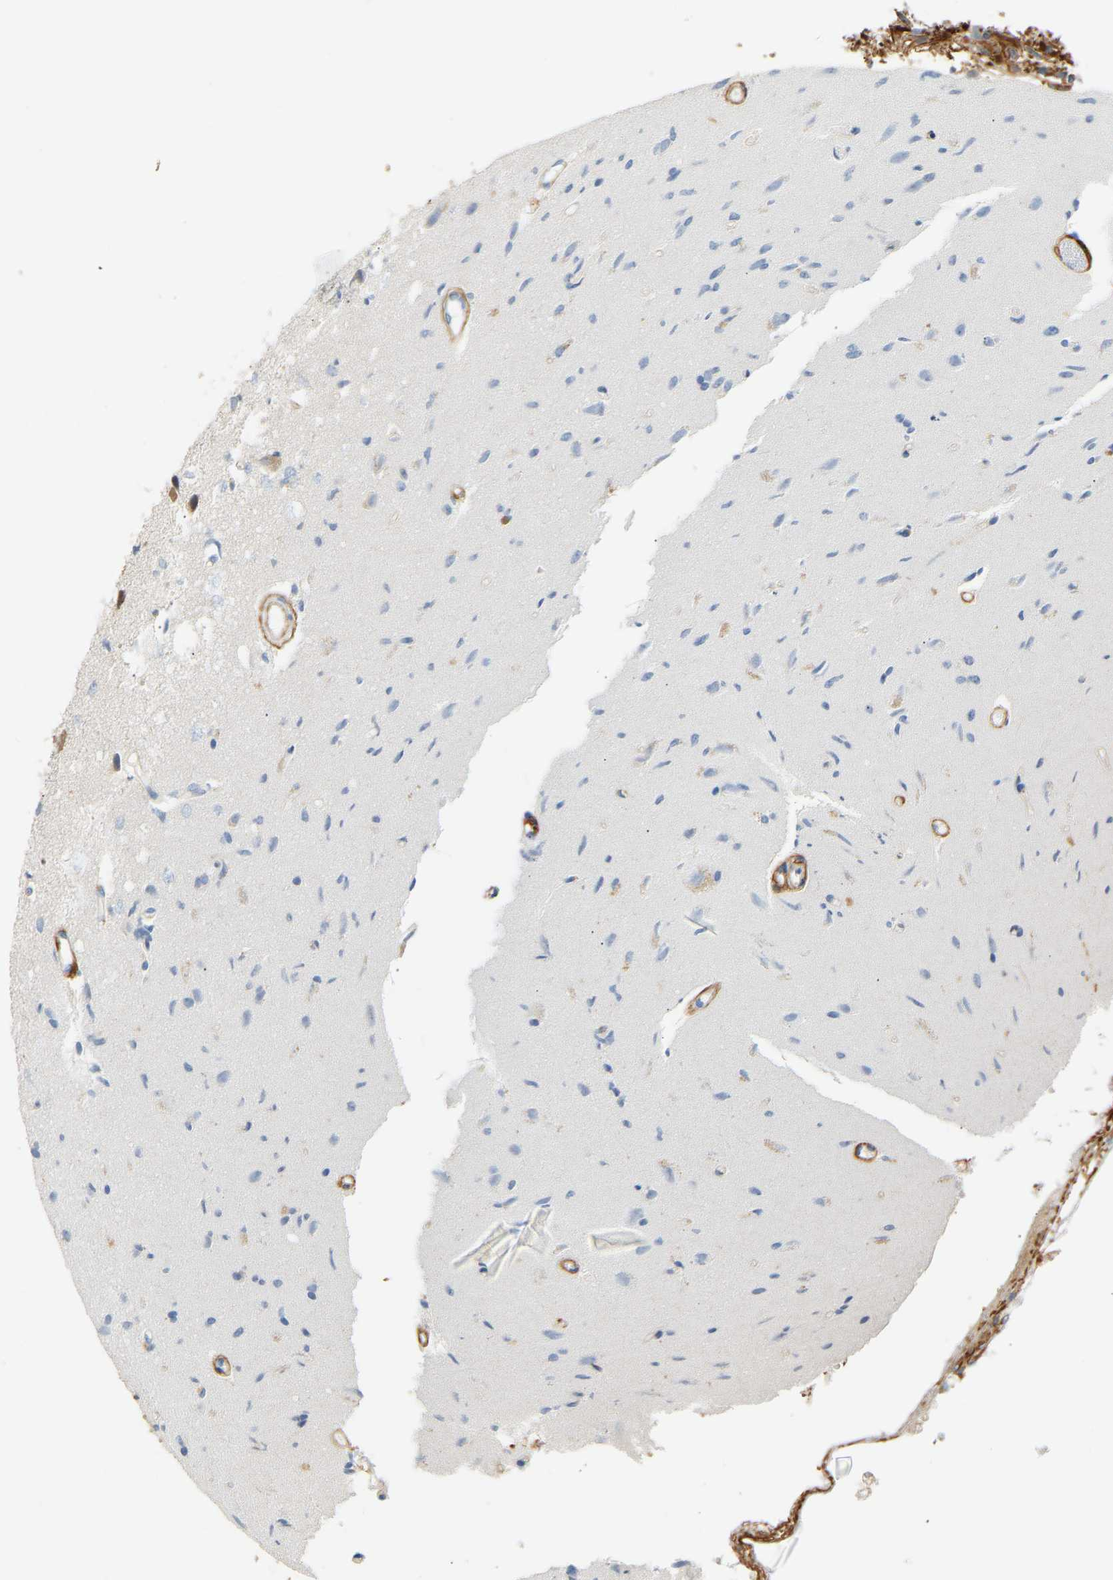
{"staining": {"intensity": "weak", "quantity": ">75%", "location": "cytoplasmic/membranous"}, "tissue": "glioma", "cell_type": "Tumor cells", "image_type": "cancer", "snomed": [{"axis": "morphology", "description": "Glioma, malignant, High grade"}, {"axis": "topography", "description": "Brain"}], "caption": "Immunohistochemical staining of glioma displays low levels of weak cytoplasmic/membranous expression in about >75% of tumor cells.", "gene": "PLCG2", "patient": {"sex": "female", "age": 59}}